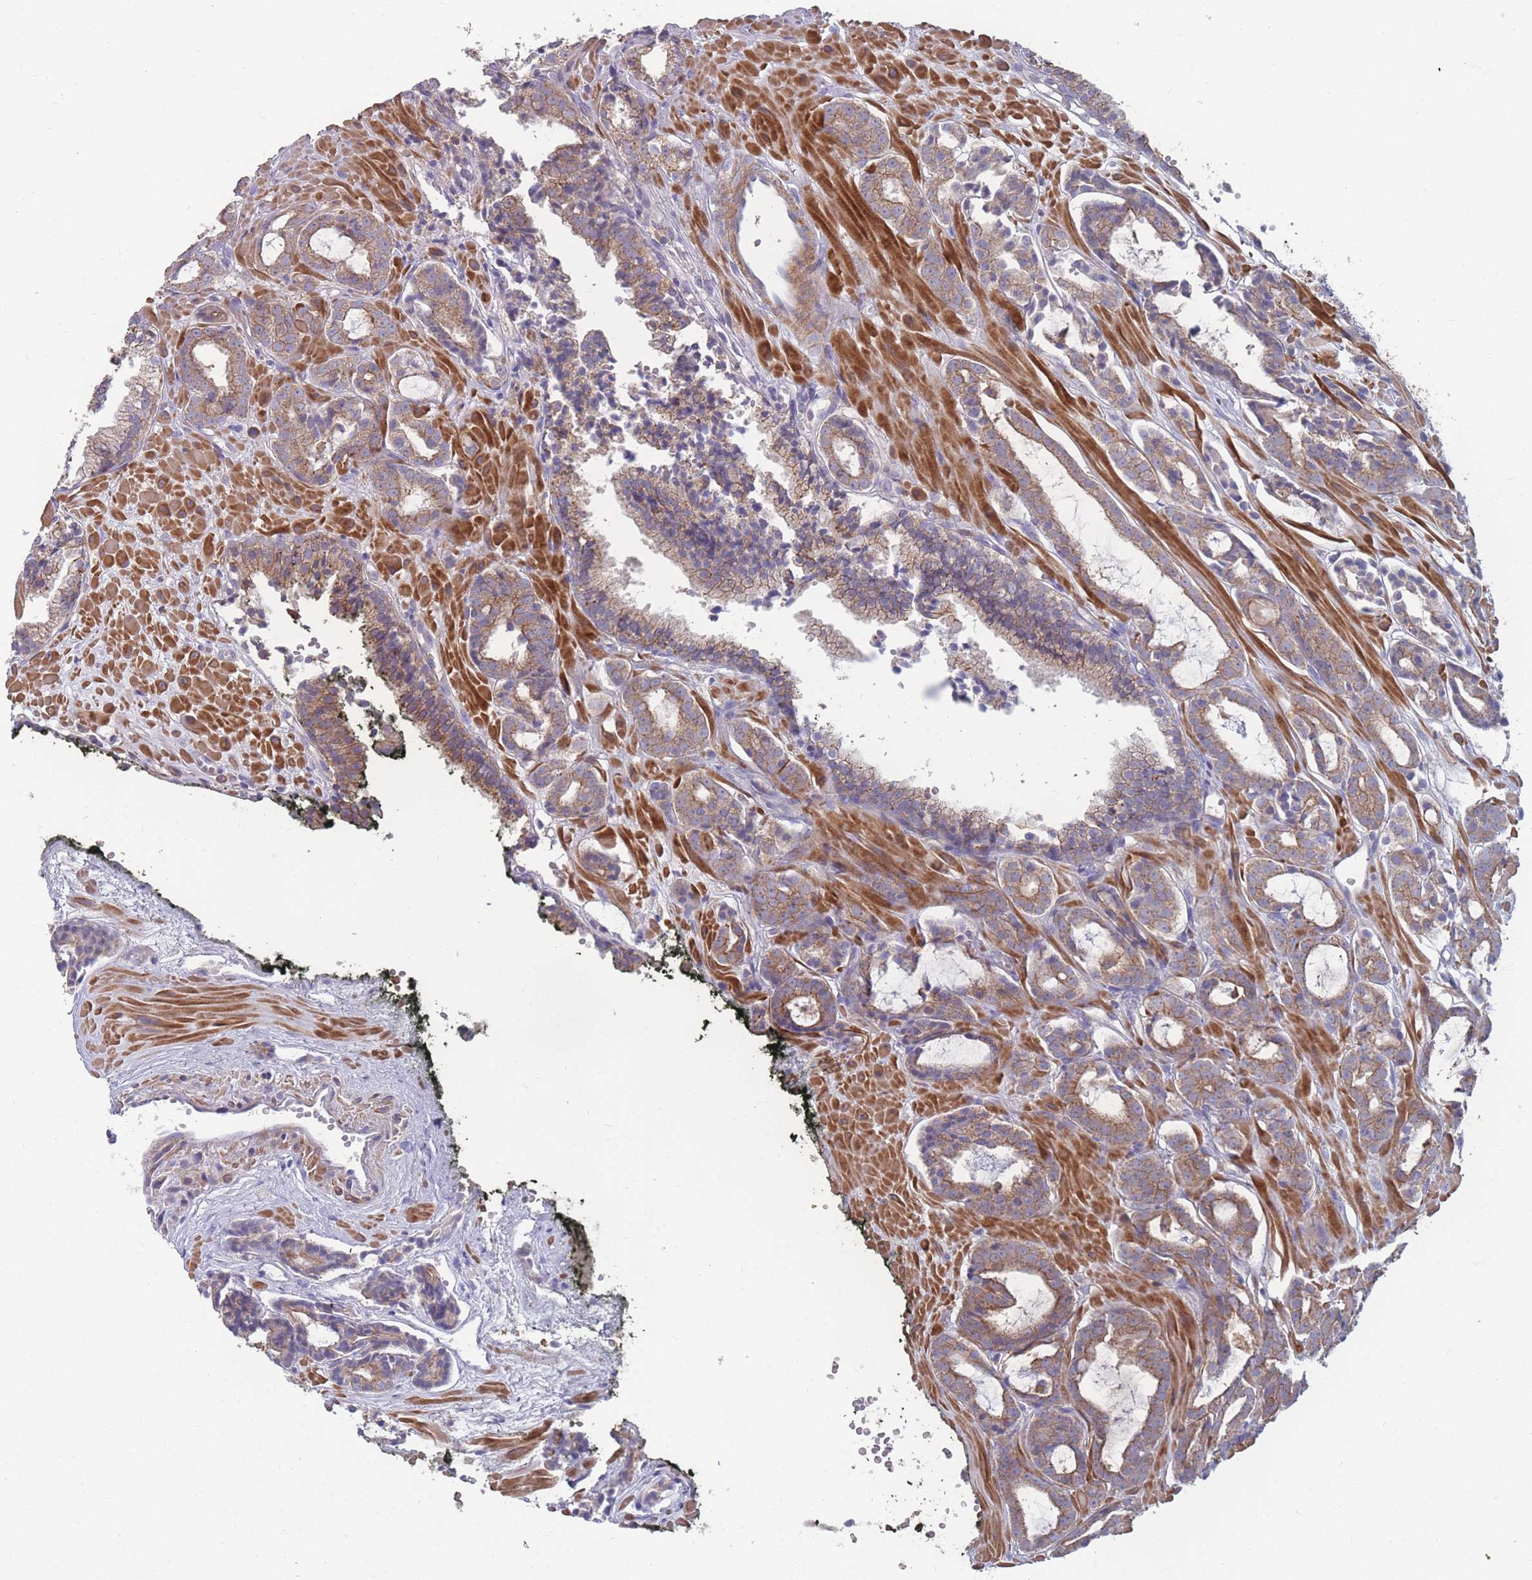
{"staining": {"intensity": "moderate", "quantity": ">75%", "location": "cytoplasmic/membranous"}, "tissue": "prostate cancer", "cell_type": "Tumor cells", "image_type": "cancer", "snomed": [{"axis": "morphology", "description": "Adenocarcinoma, High grade"}, {"axis": "topography", "description": "Prostate"}], "caption": "The histopathology image demonstrates a brown stain indicating the presence of a protein in the cytoplasmic/membranous of tumor cells in prostate cancer (high-grade adenocarcinoma).", "gene": "CD33", "patient": {"sex": "male", "age": 71}}